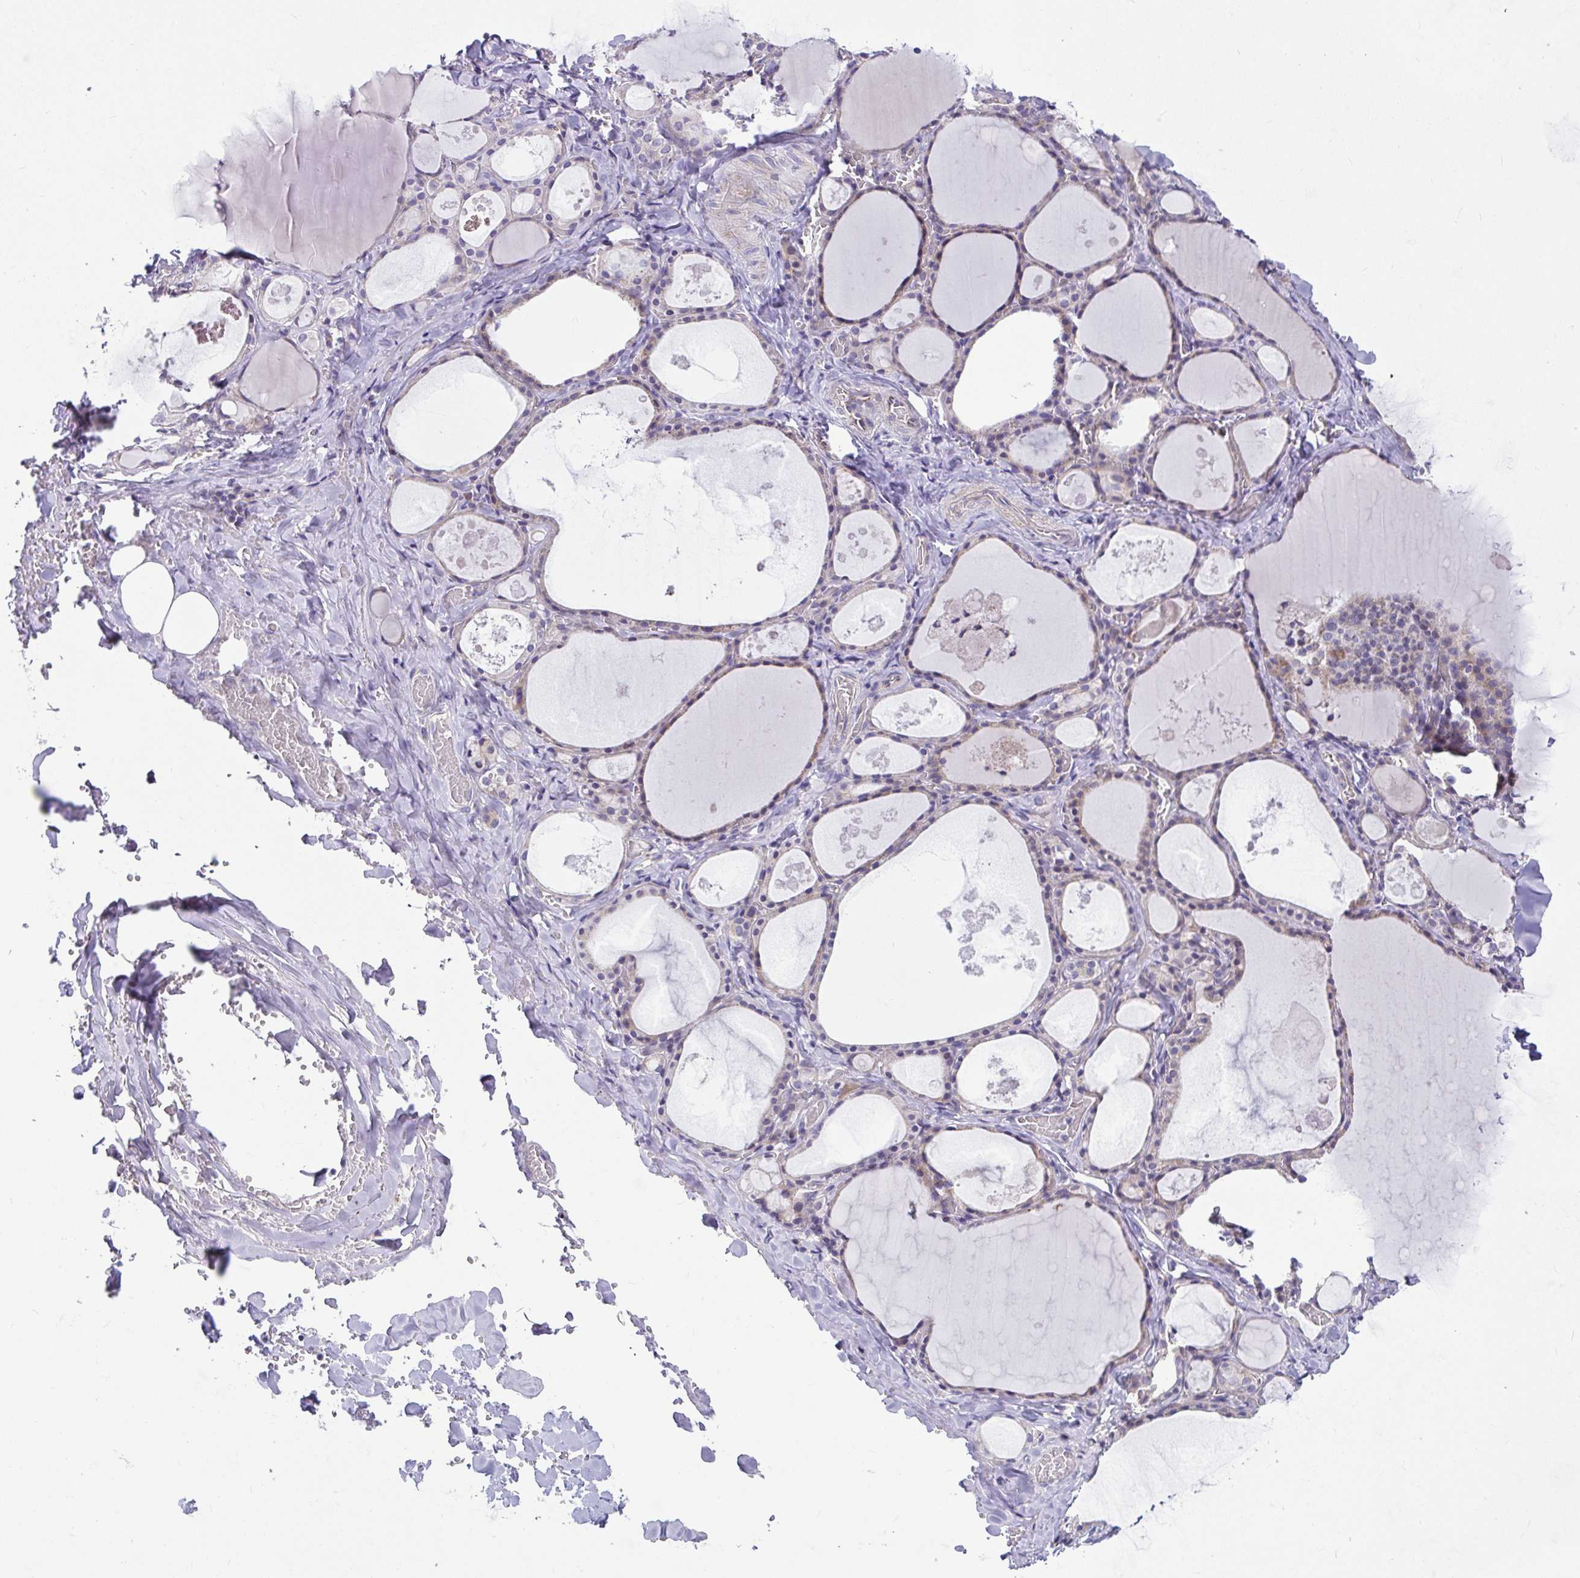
{"staining": {"intensity": "weak", "quantity": "25%-75%", "location": "cytoplasmic/membranous"}, "tissue": "thyroid gland", "cell_type": "Glandular cells", "image_type": "normal", "snomed": [{"axis": "morphology", "description": "Normal tissue, NOS"}, {"axis": "topography", "description": "Thyroid gland"}], "caption": "A high-resolution image shows IHC staining of unremarkable thyroid gland, which exhibits weak cytoplasmic/membranous positivity in about 25%-75% of glandular cells.", "gene": "CEP63", "patient": {"sex": "male", "age": 56}}